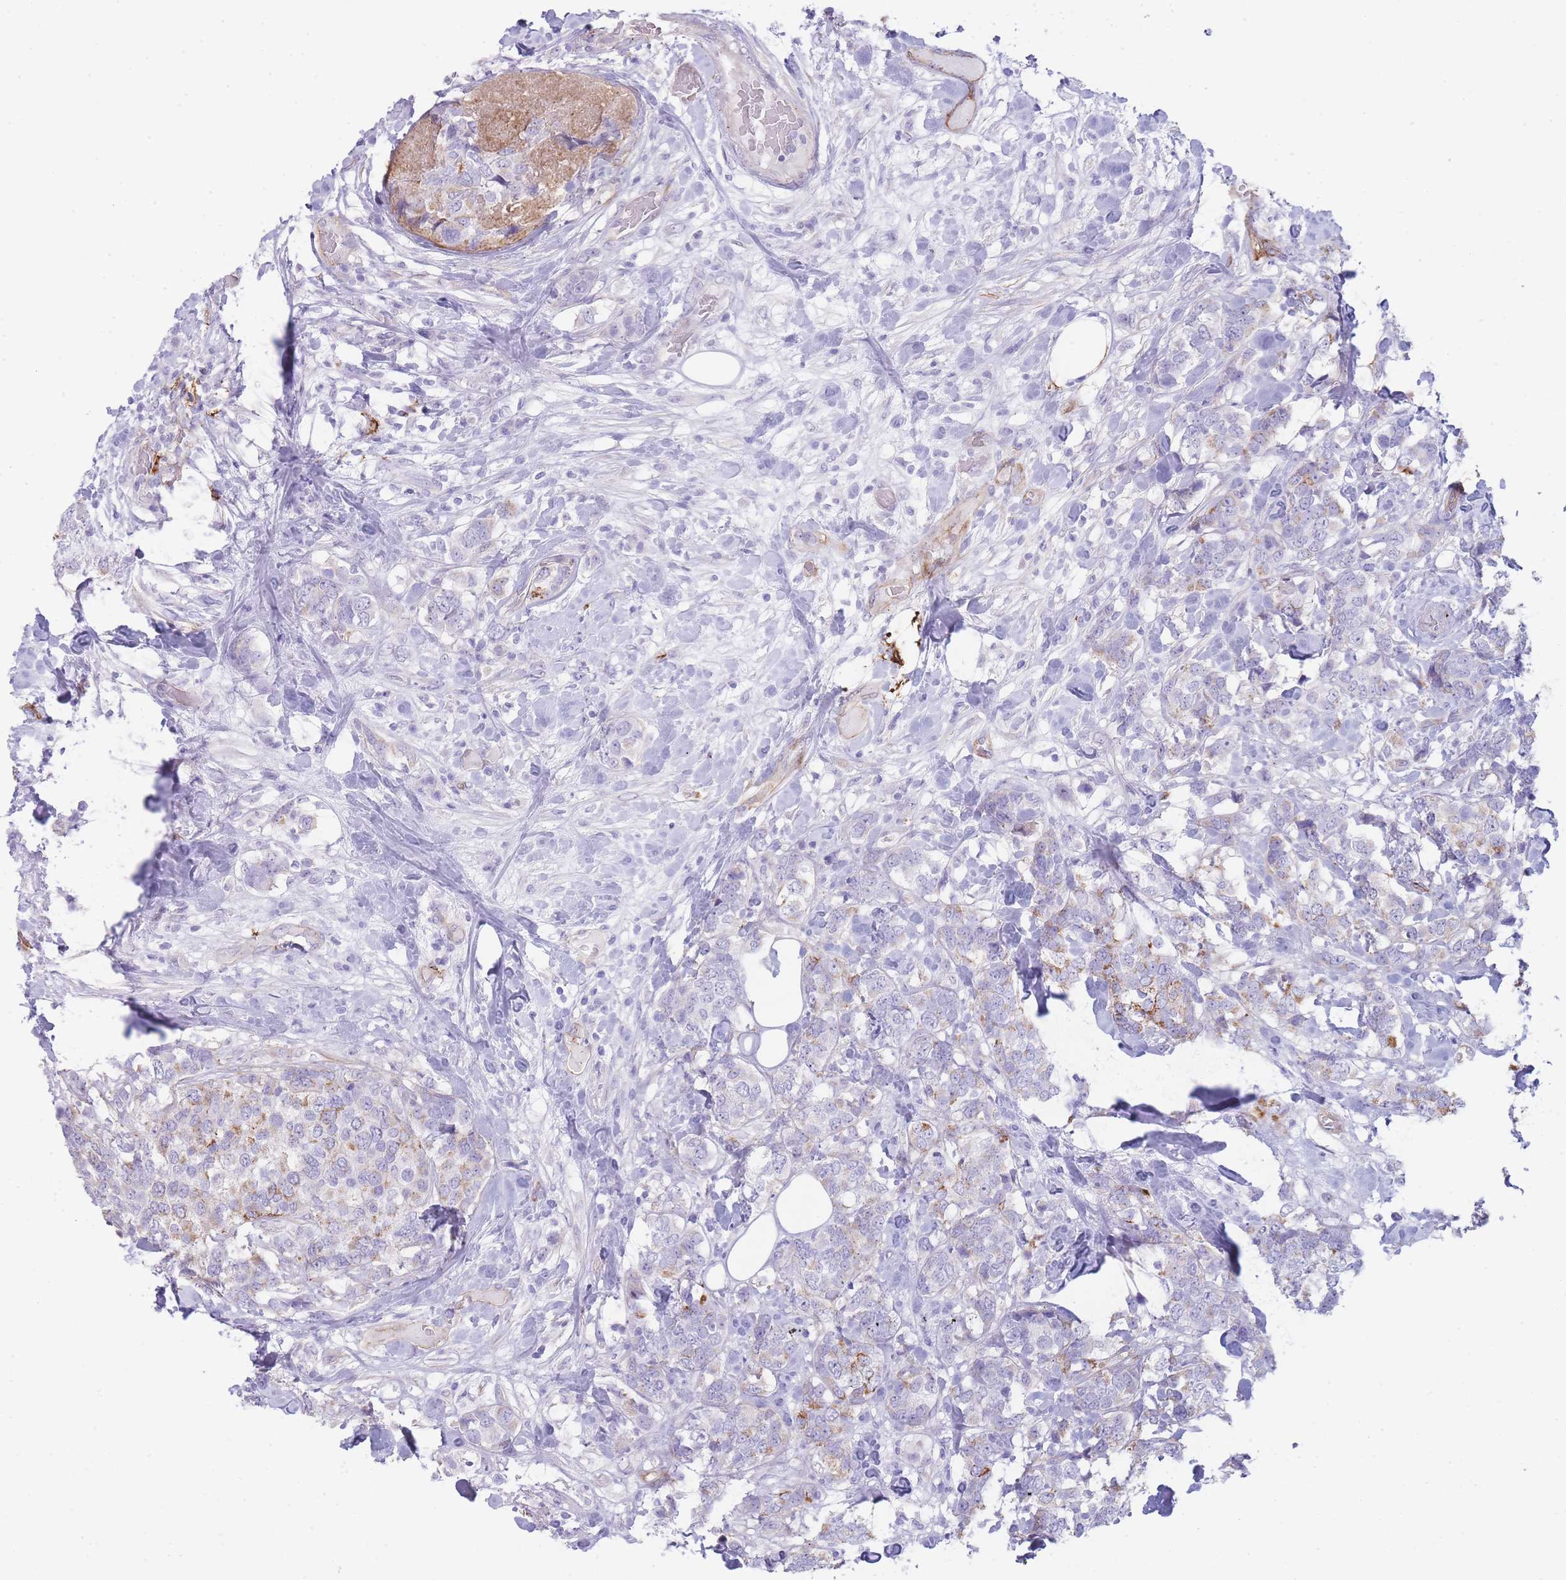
{"staining": {"intensity": "moderate", "quantity": "25%-75%", "location": "cytoplasmic/membranous"}, "tissue": "breast cancer", "cell_type": "Tumor cells", "image_type": "cancer", "snomed": [{"axis": "morphology", "description": "Lobular carcinoma"}, {"axis": "topography", "description": "Breast"}], "caption": "DAB immunohistochemical staining of human breast lobular carcinoma demonstrates moderate cytoplasmic/membranous protein staining in about 25%-75% of tumor cells. (IHC, brightfield microscopy, high magnification).", "gene": "UTP14A", "patient": {"sex": "female", "age": 59}}